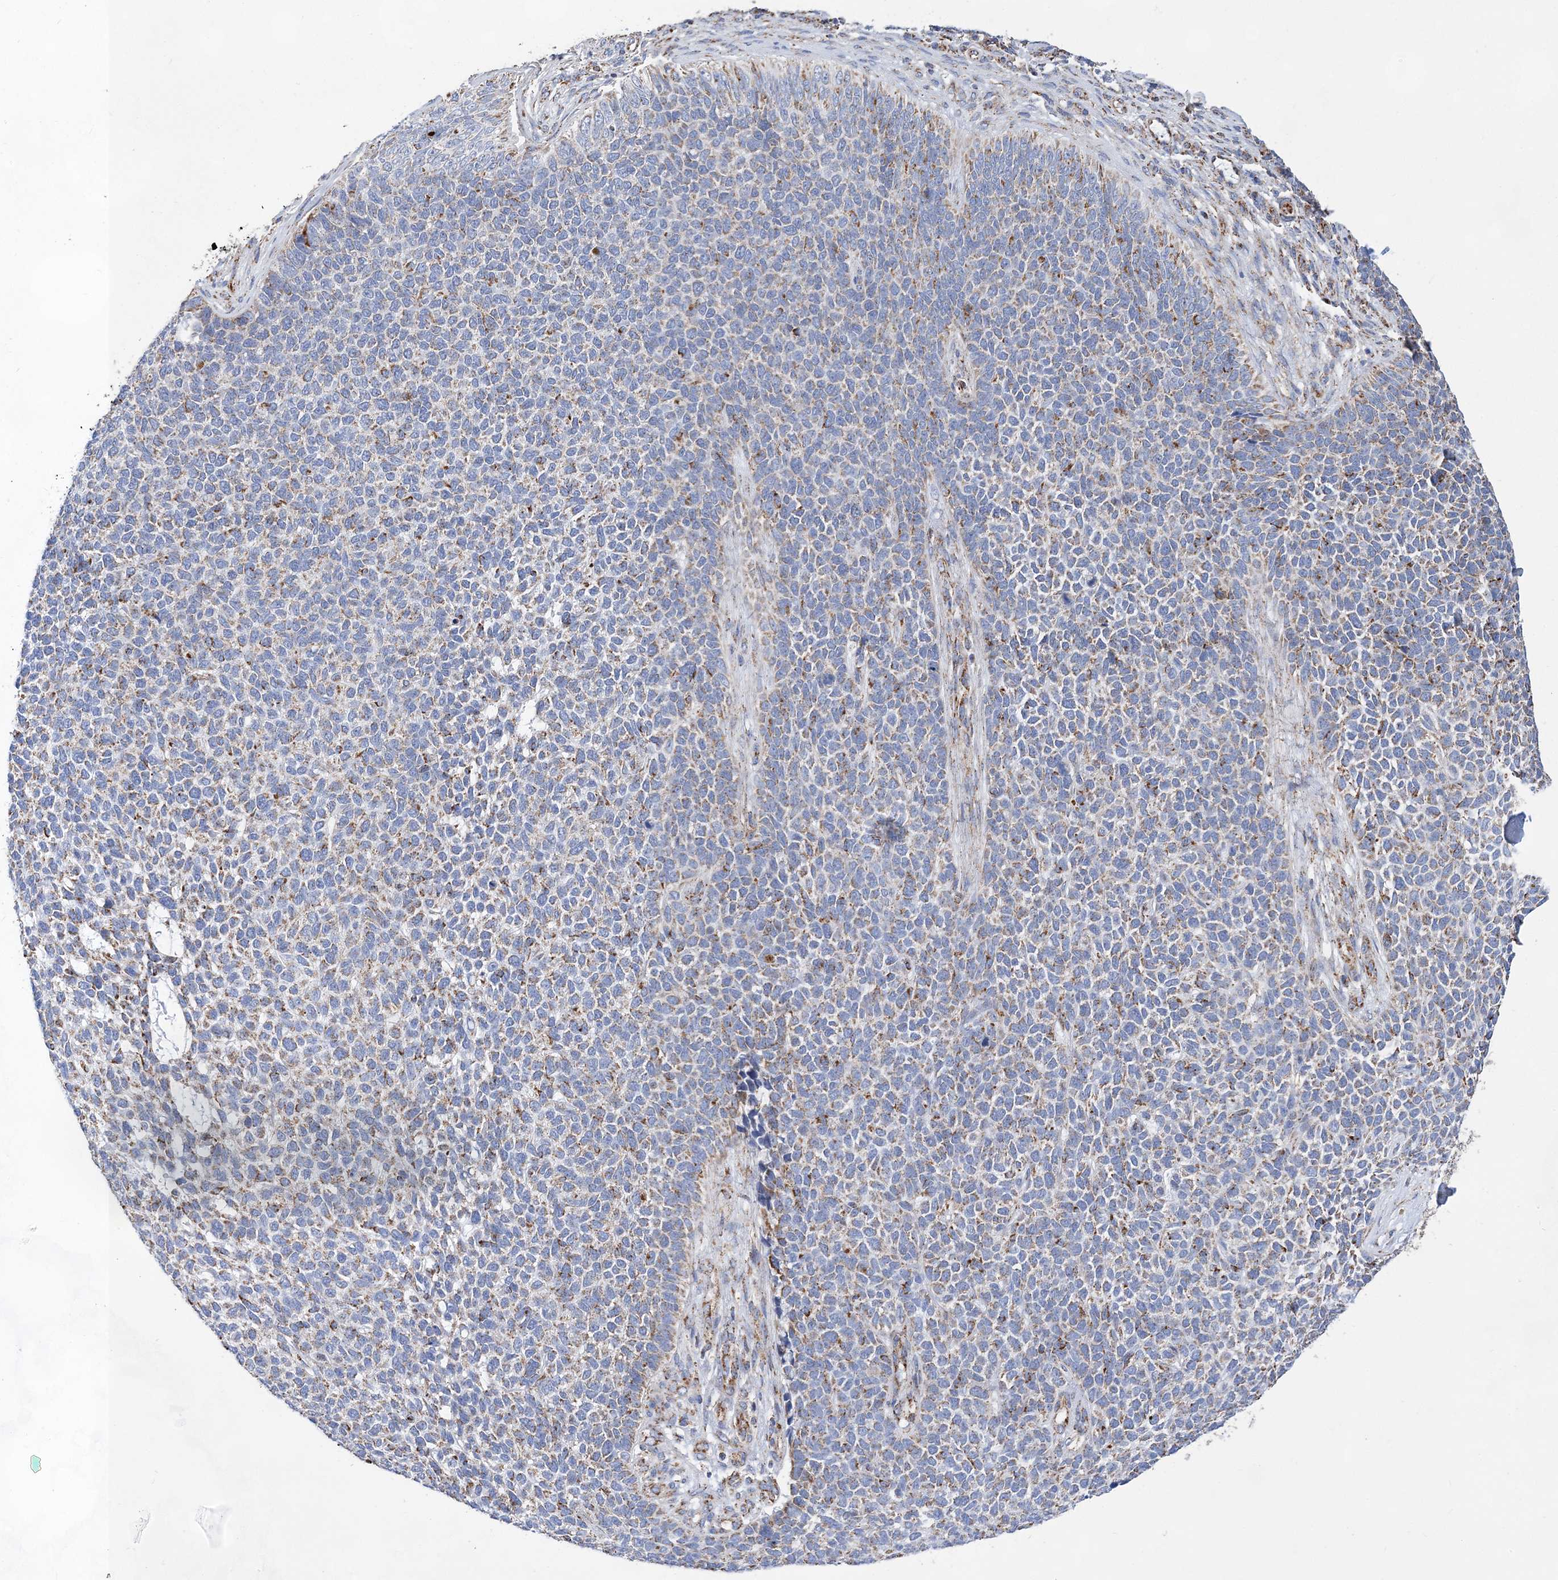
{"staining": {"intensity": "moderate", "quantity": "<25%", "location": "cytoplasmic/membranous"}, "tissue": "skin cancer", "cell_type": "Tumor cells", "image_type": "cancer", "snomed": [{"axis": "morphology", "description": "Basal cell carcinoma"}, {"axis": "topography", "description": "Skin"}], "caption": "Human skin cancer (basal cell carcinoma) stained with a protein marker shows moderate staining in tumor cells.", "gene": "ACOT9", "patient": {"sex": "female", "age": 84}}